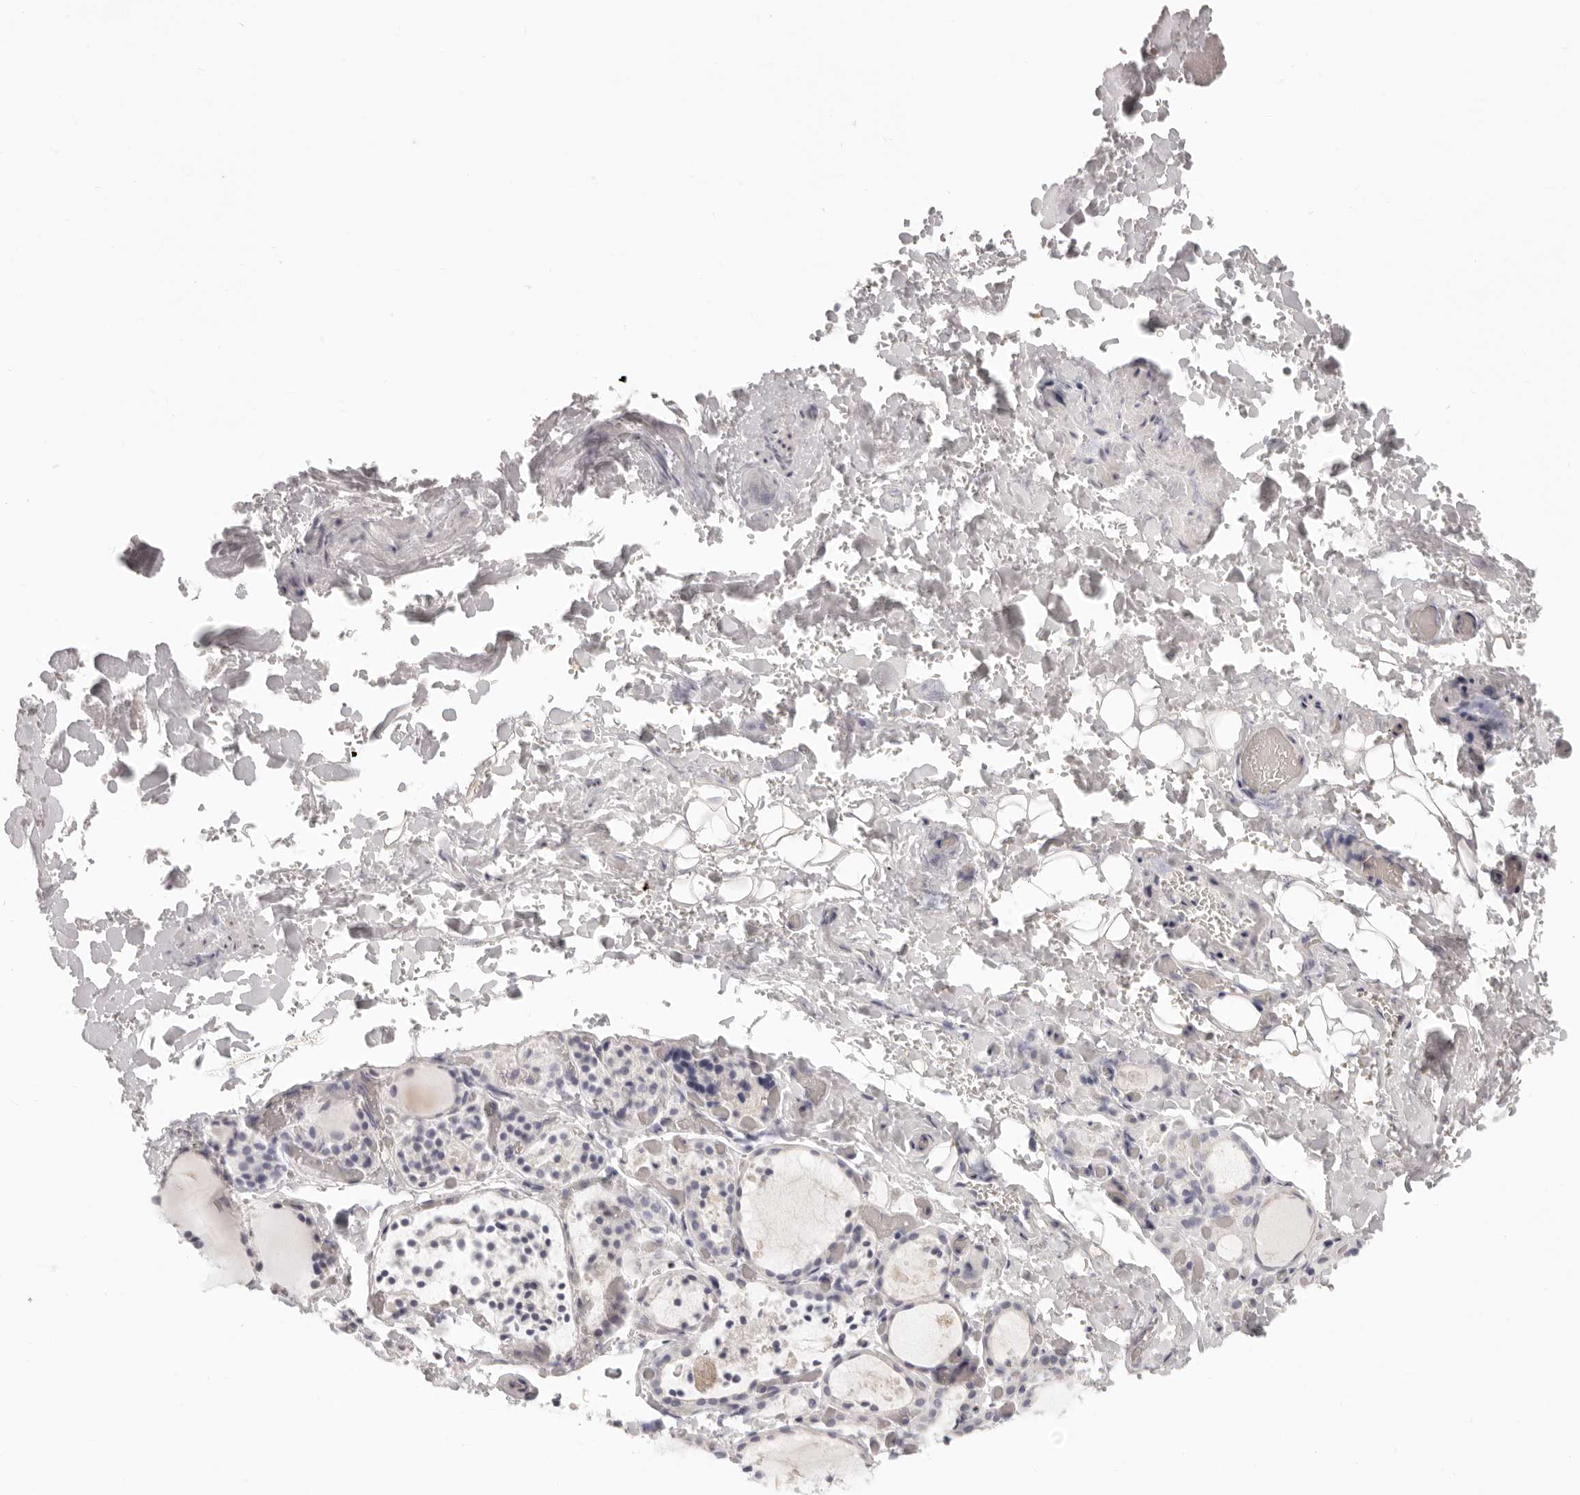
{"staining": {"intensity": "negative", "quantity": "none", "location": "none"}, "tissue": "thyroid gland", "cell_type": "Glandular cells", "image_type": "normal", "snomed": [{"axis": "morphology", "description": "Normal tissue, NOS"}, {"axis": "topography", "description": "Thyroid gland"}], "caption": "High power microscopy image of an immunohistochemistry (IHC) histopathology image of benign thyroid gland, revealing no significant positivity in glandular cells. (IHC, brightfield microscopy, high magnification).", "gene": "FABP1", "patient": {"sex": "female", "age": 44}}